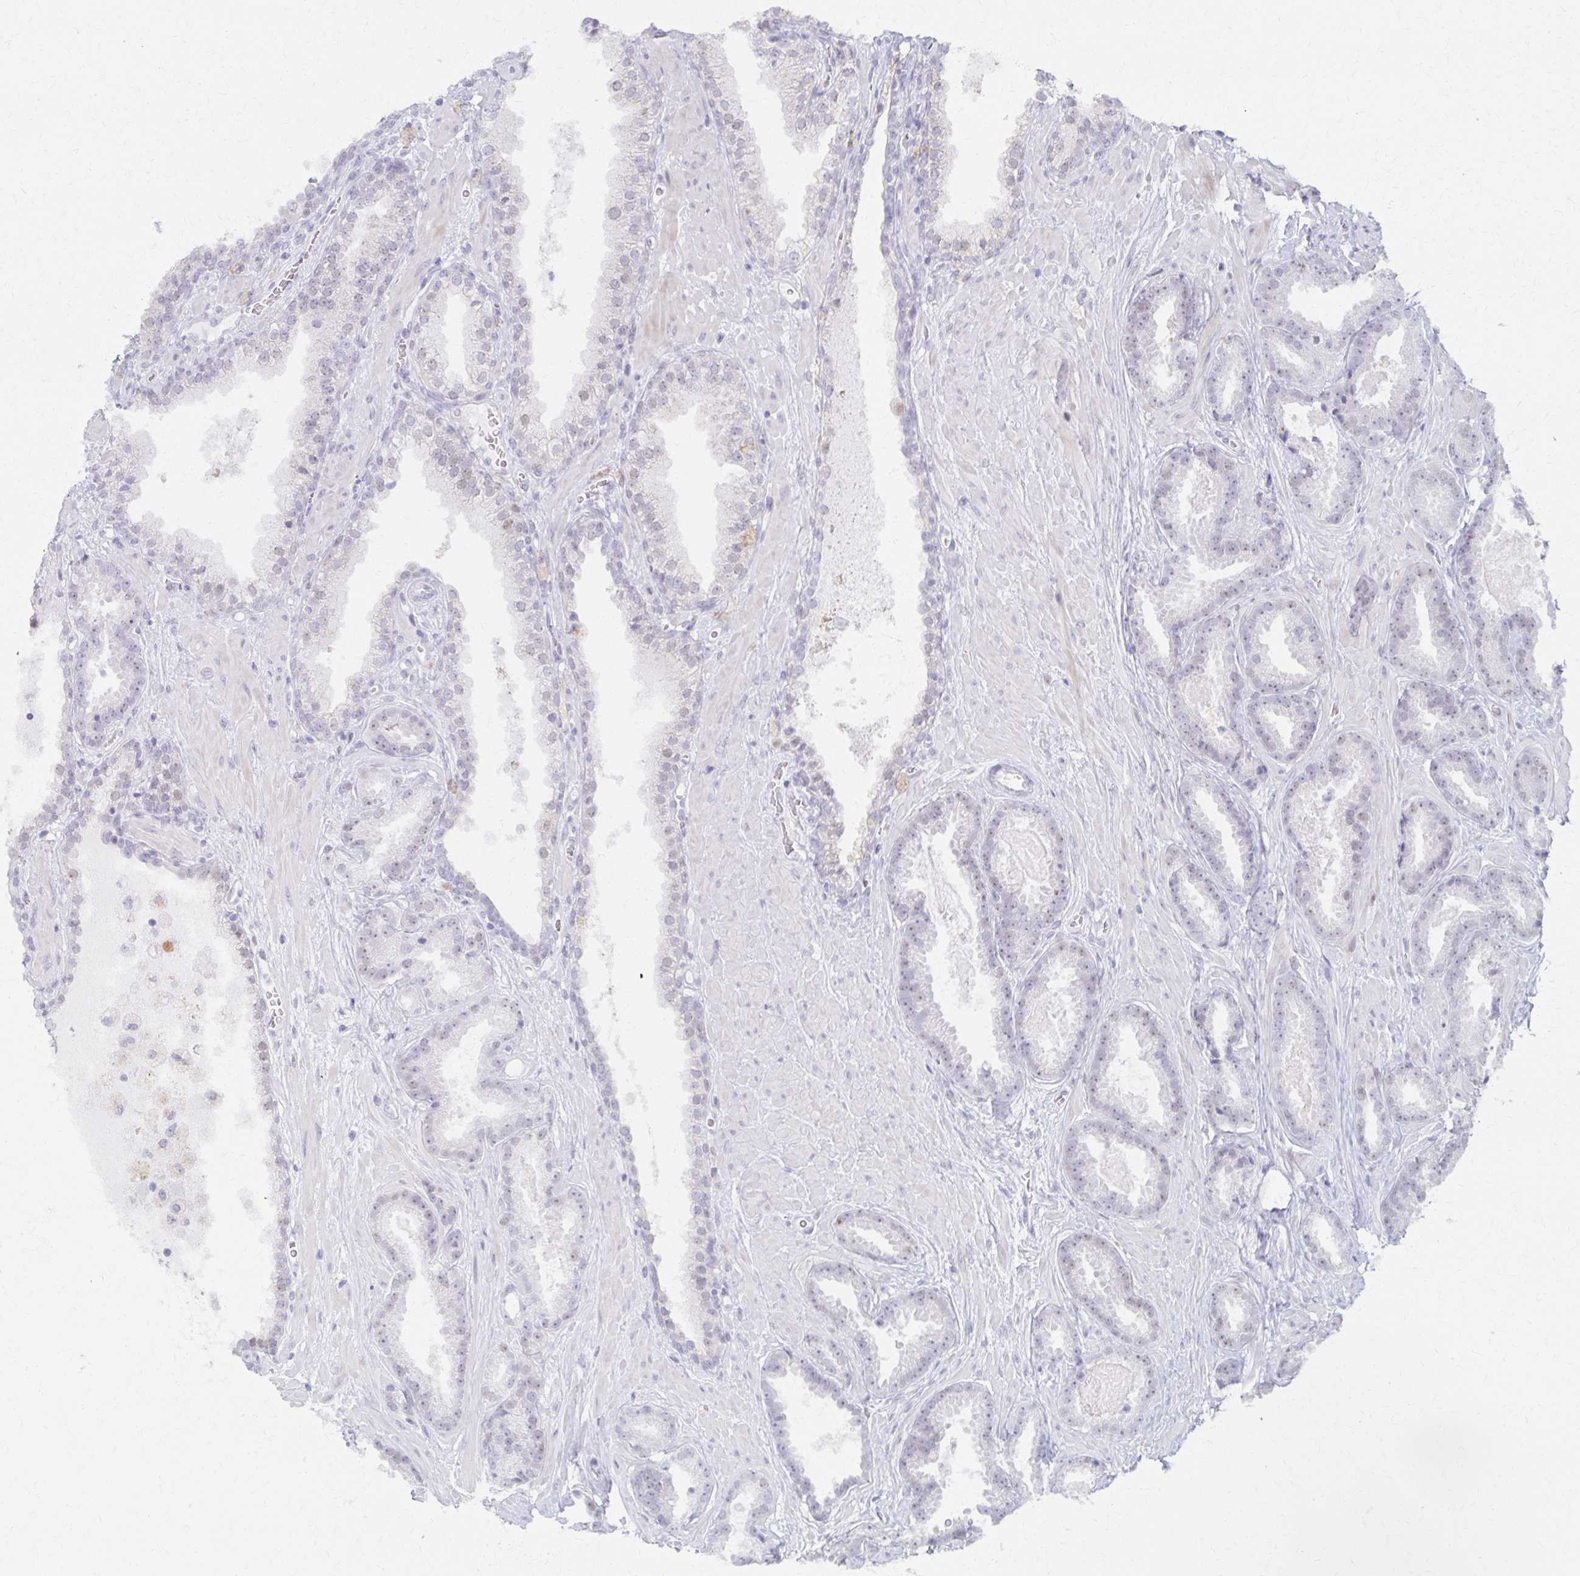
{"staining": {"intensity": "negative", "quantity": "none", "location": "none"}, "tissue": "prostate cancer", "cell_type": "Tumor cells", "image_type": "cancer", "snomed": [{"axis": "morphology", "description": "Adenocarcinoma, Low grade"}, {"axis": "topography", "description": "Prostate"}], "caption": "The micrograph exhibits no staining of tumor cells in prostate cancer.", "gene": "MORC4", "patient": {"sex": "male", "age": 62}}